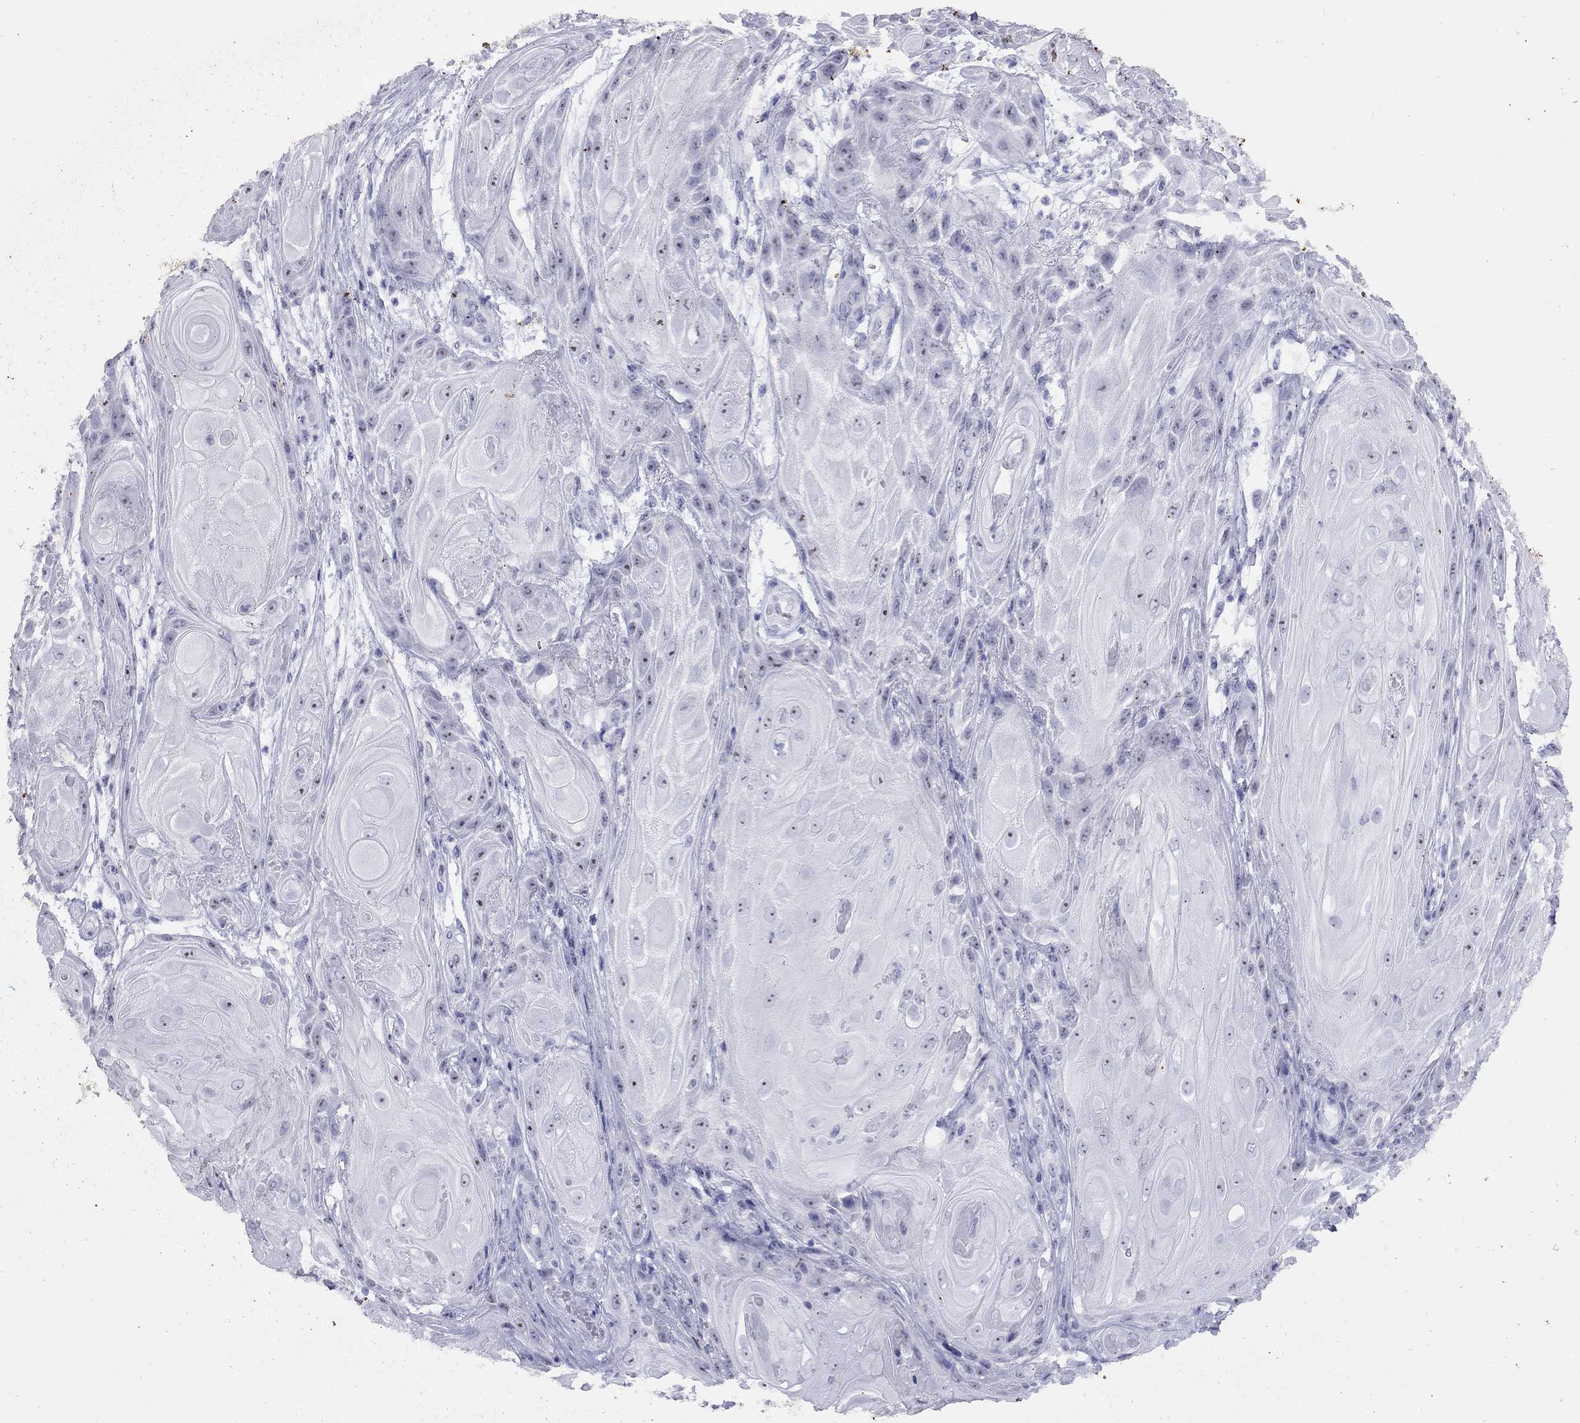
{"staining": {"intensity": "moderate", "quantity": "<25%", "location": "nuclear"}, "tissue": "skin cancer", "cell_type": "Tumor cells", "image_type": "cancer", "snomed": [{"axis": "morphology", "description": "Squamous cell carcinoma, NOS"}, {"axis": "topography", "description": "Skin"}], "caption": "Brown immunohistochemical staining in skin squamous cell carcinoma shows moderate nuclear expression in approximately <25% of tumor cells. (Brightfield microscopy of DAB IHC at high magnification).", "gene": "LYAR", "patient": {"sex": "male", "age": 62}}